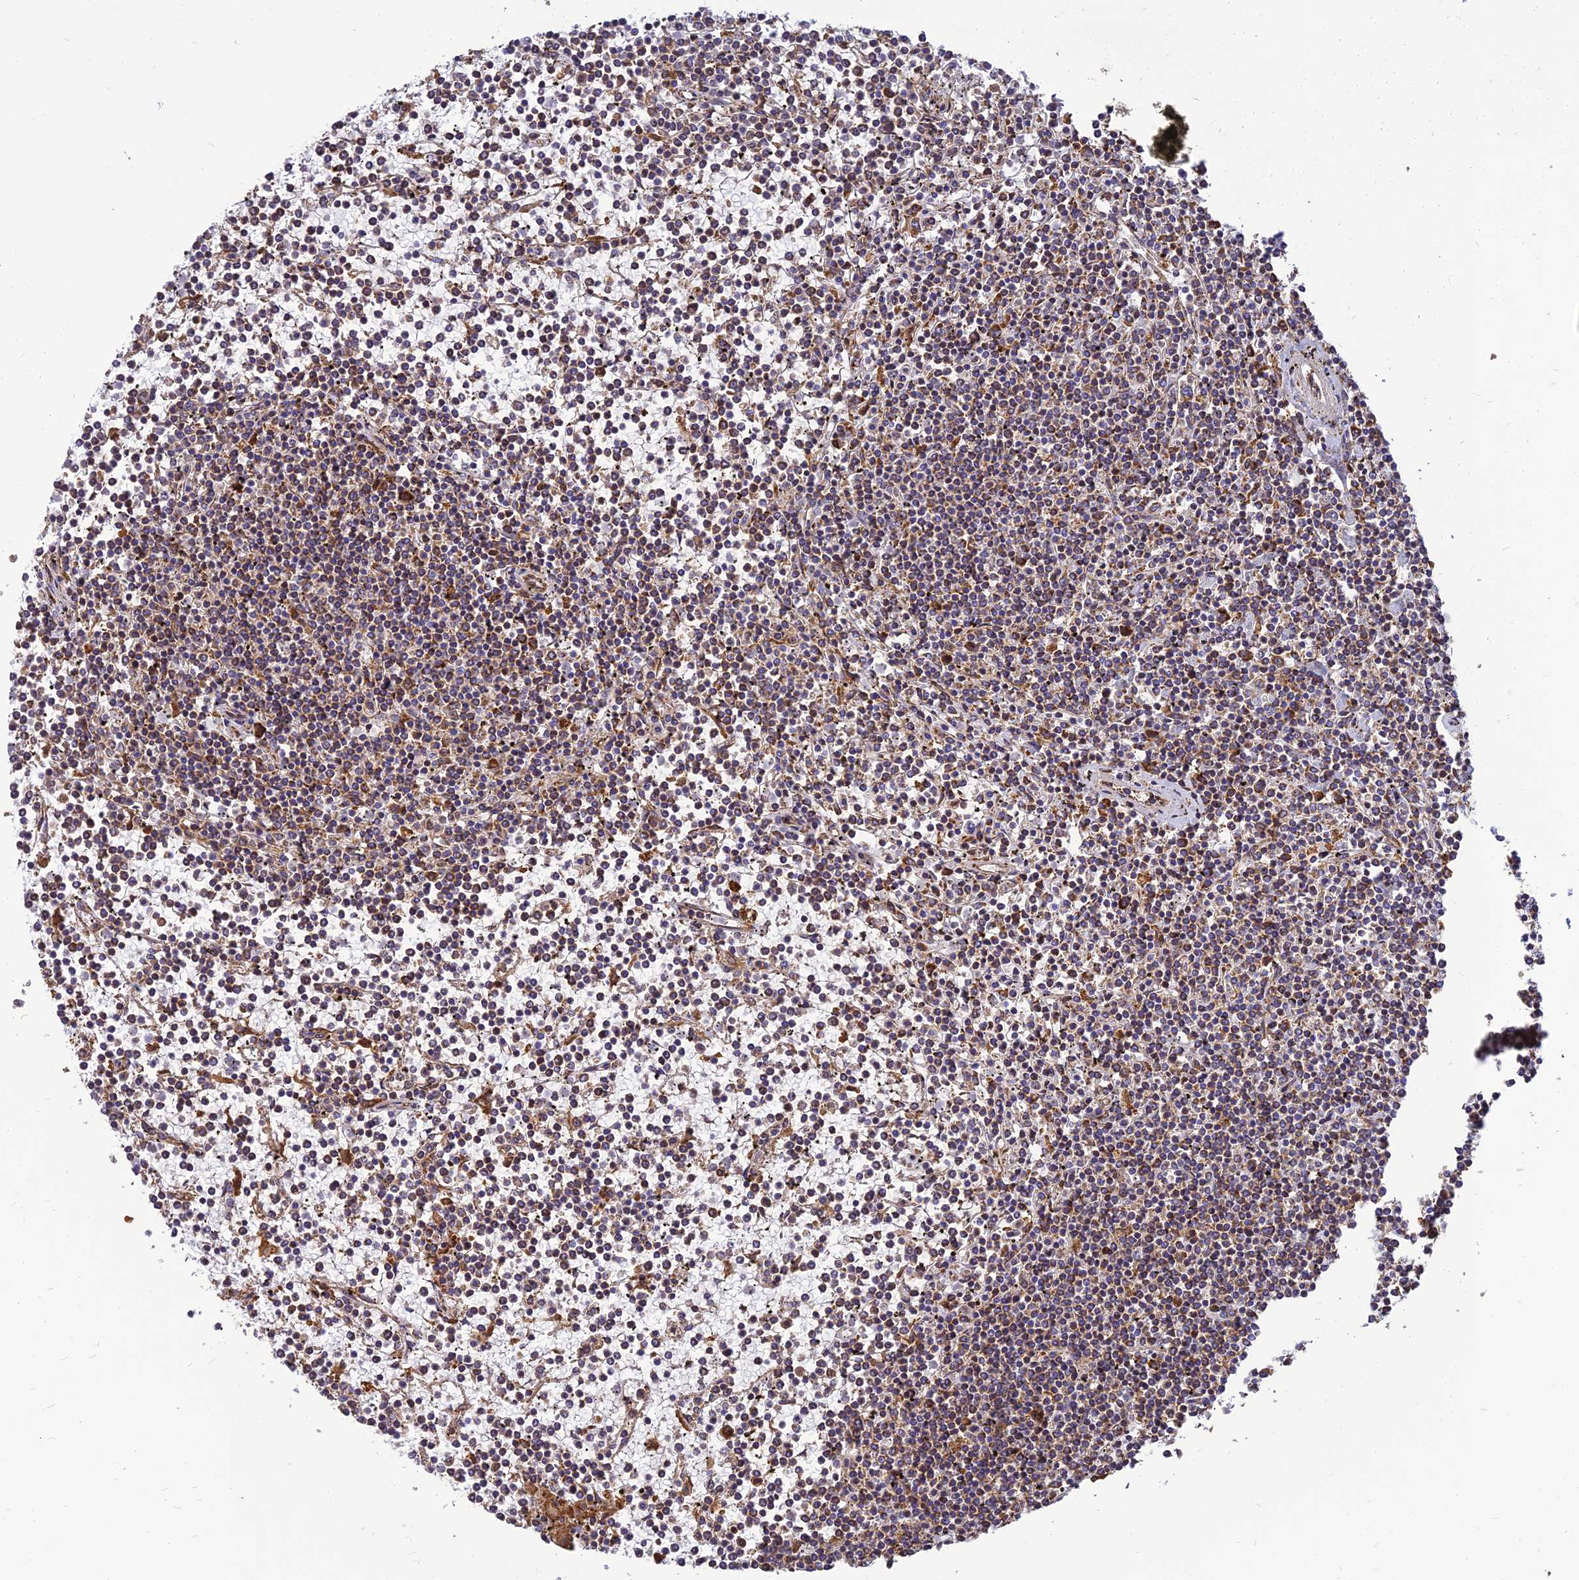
{"staining": {"intensity": "moderate", "quantity": ">75%", "location": "cytoplasmic/membranous"}, "tissue": "lymphoma", "cell_type": "Tumor cells", "image_type": "cancer", "snomed": [{"axis": "morphology", "description": "Malignant lymphoma, non-Hodgkin's type, Low grade"}, {"axis": "topography", "description": "Spleen"}], "caption": "An image of lymphoma stained for a protein shows moderate cytoplasmic/membranous brown staining in tumor cells.", "gene": "THUMPD2", "patient": {"sex": "female", "age": 19}}